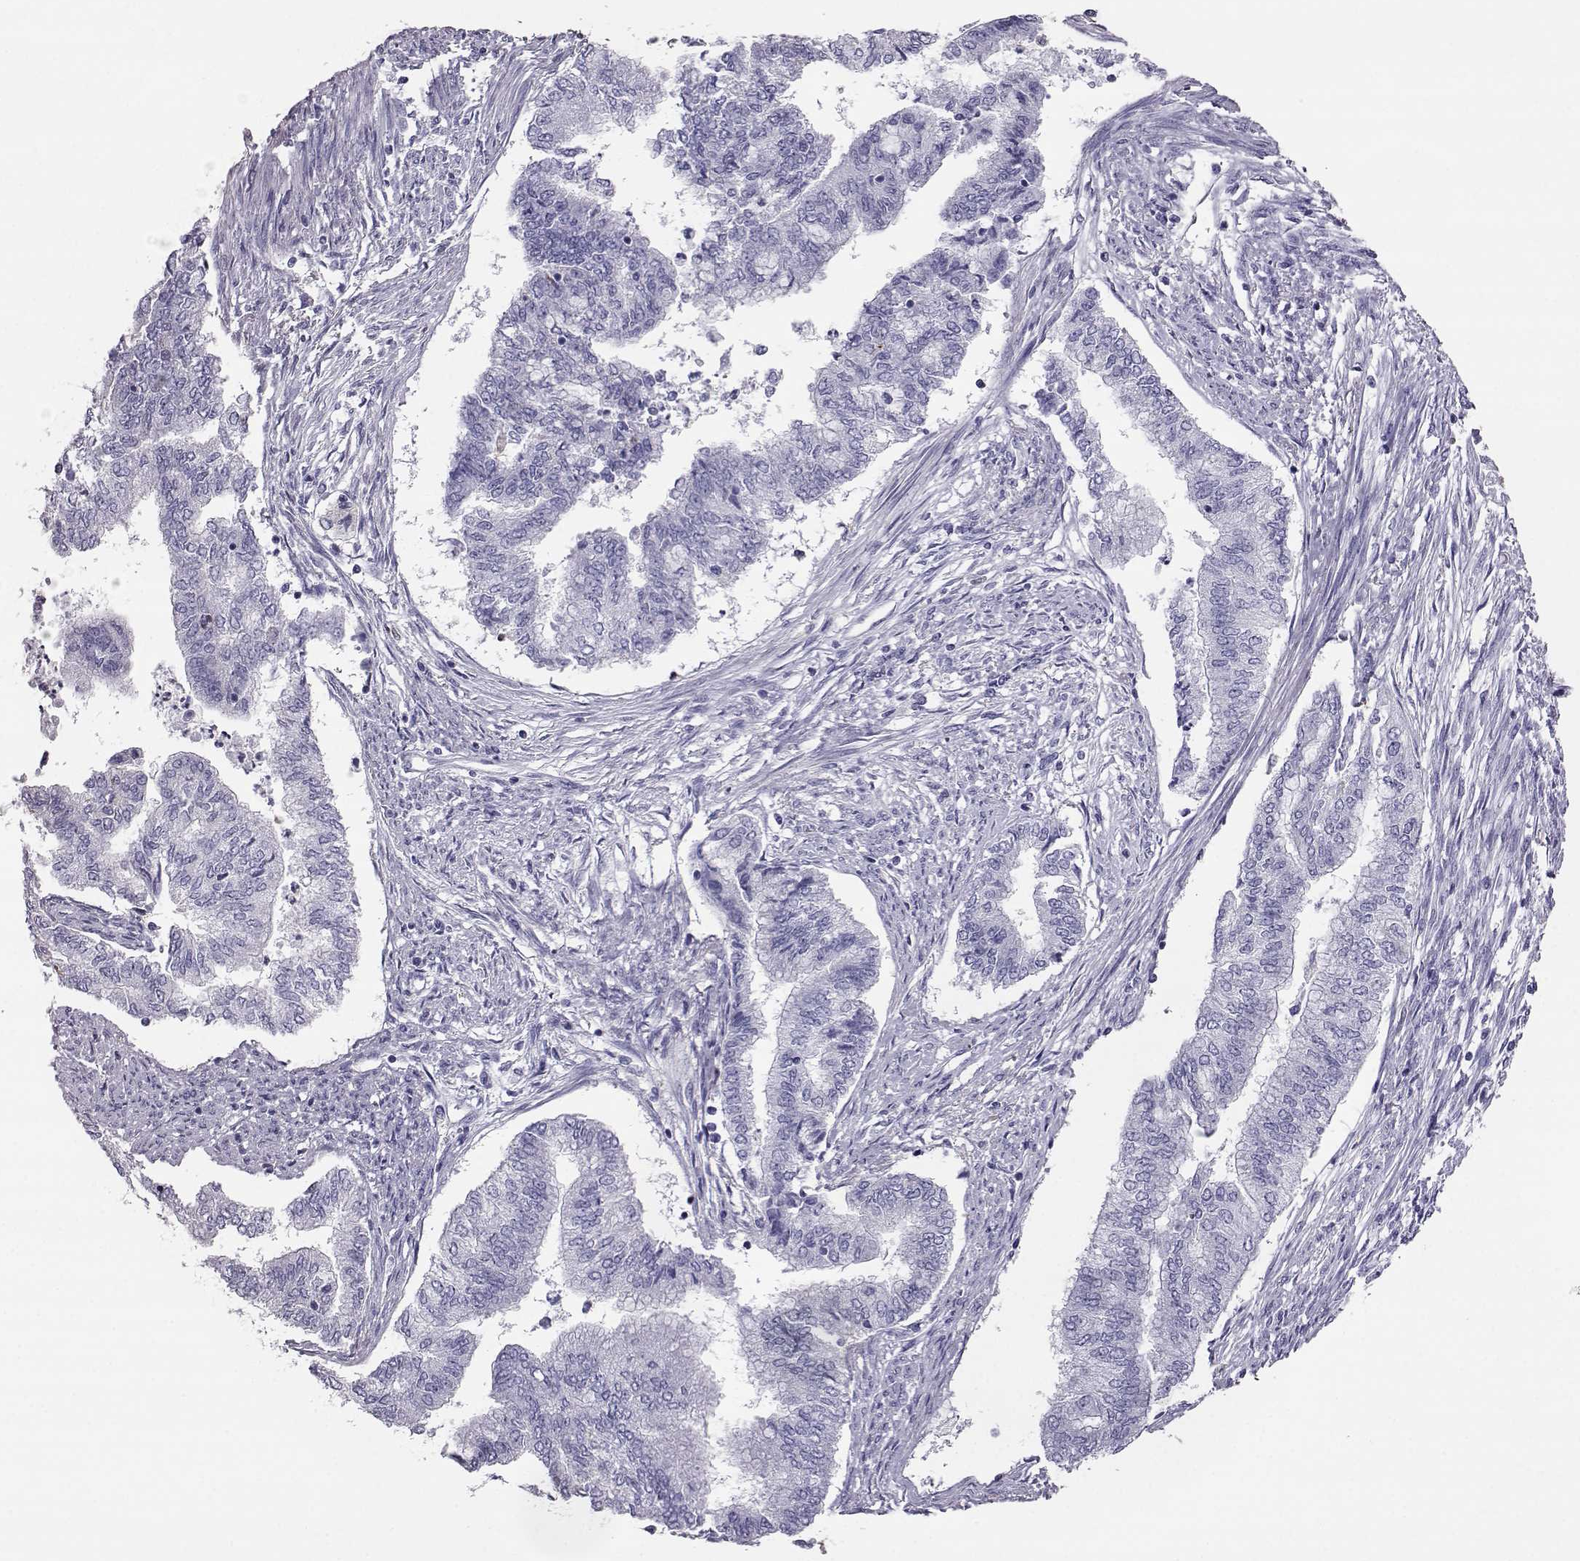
{"staining": {"intensity": "negative", "quantity": "none", "location": "none"}, "tissue": "endometrial cancer", "cell_type": "Tumor cells", "image_type": "cancer", "snomed": [{"axis": "morphology", "description": "Adenocarcinoma, NOS"}, {"axis": "topography", "description": "Endometrium"}], "caption": "Adenocarcinoma (endometrial) was stained to show a protein in brown. There is no significant positivity in tumor cells.", "gene": "AKR1B1", "patient": {"sex": "female", "age": 65}}